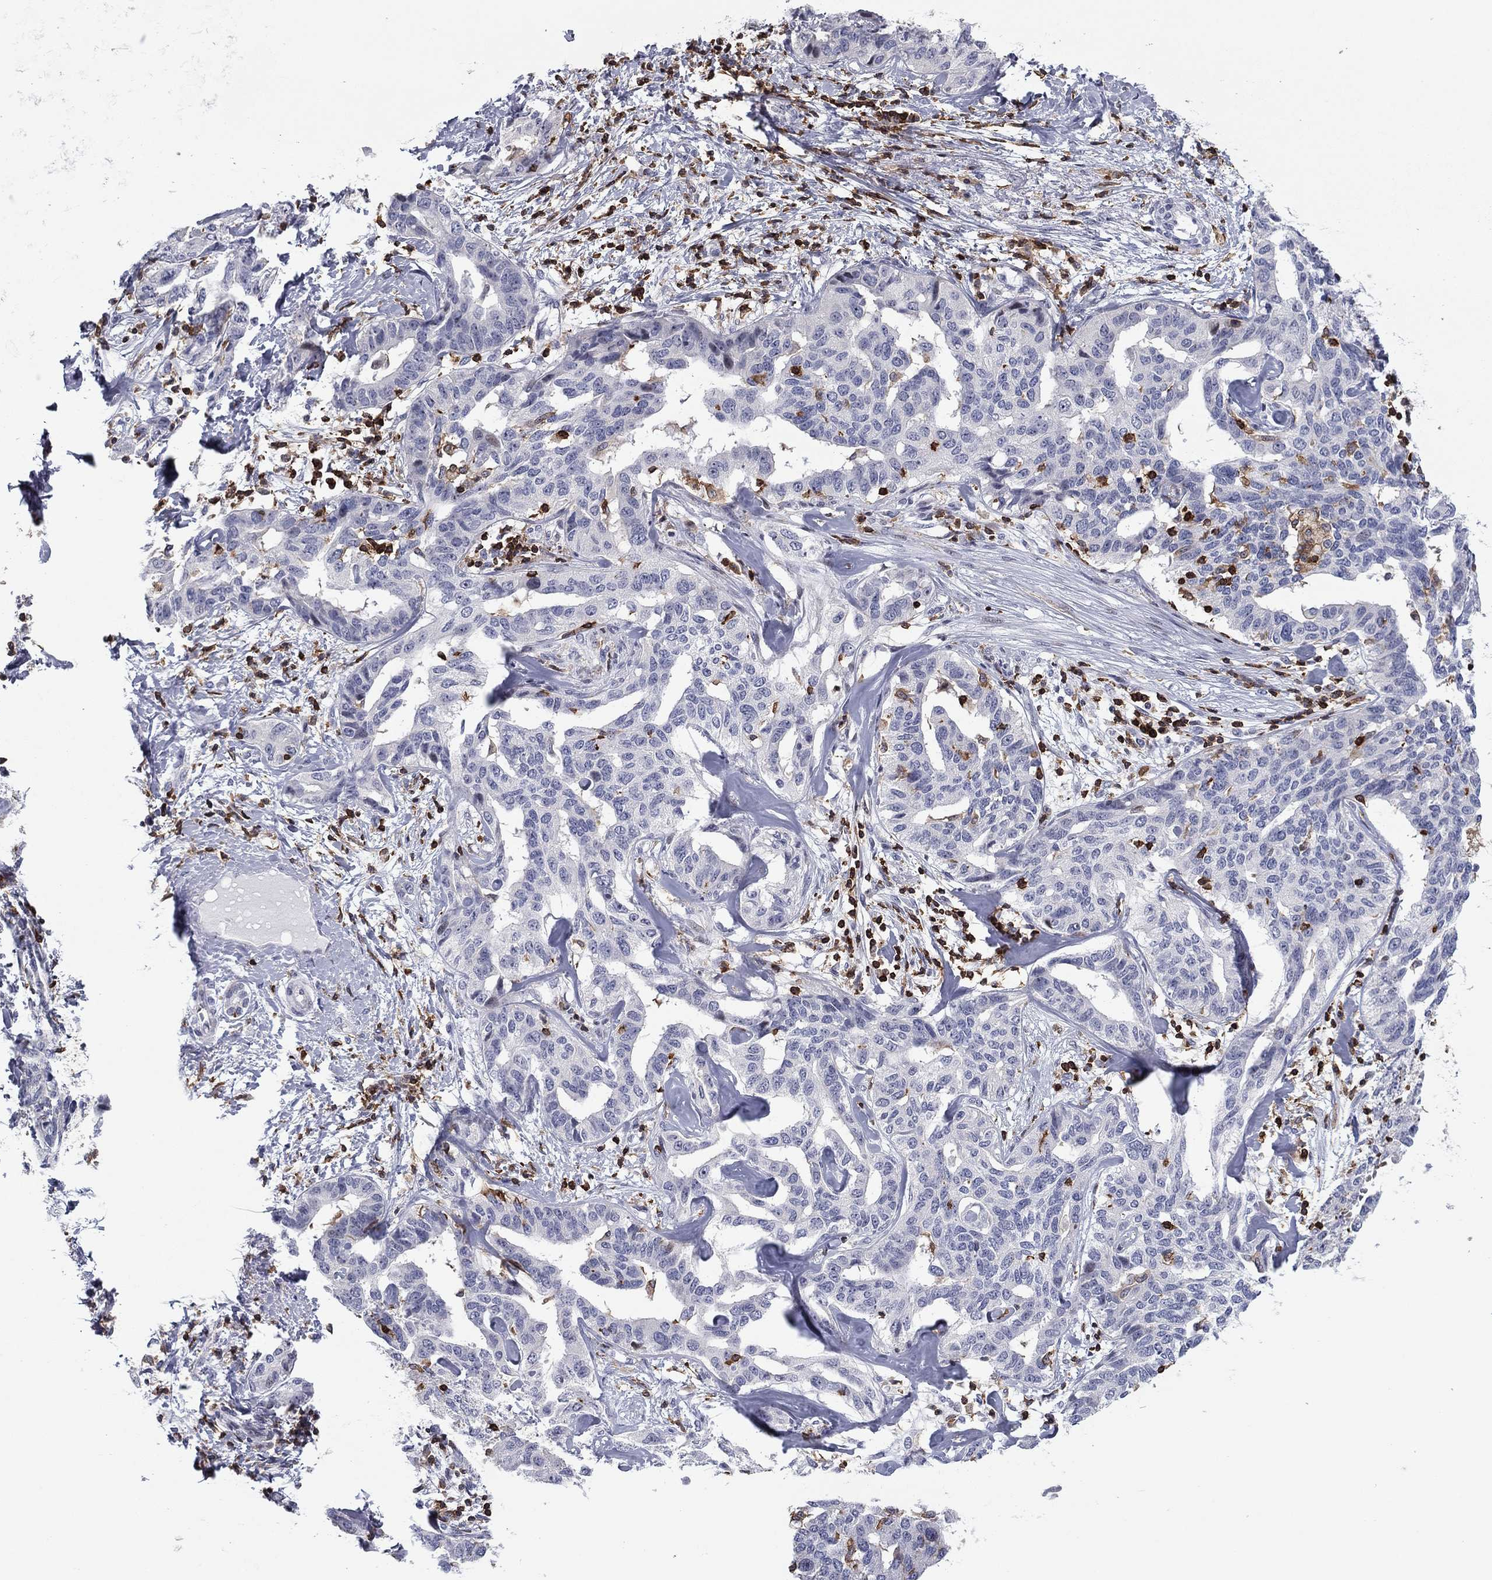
{"staining": {"intensity": "negative", "quantity": "none", "location": "none"}, "tissue": "liver cancer", "cell_type": "Tumor cells", "image_type": "cancer", "snomed": [{"axis": "morphology", "description": "Cholangiocarcinoma"}, {"axis": "topography", "description": "Liver"}], "caption": "Immunohistochemistry image of neoplastic tissue: cholangiocarcinoma (liver) stained with DAB (3,3'-diaminobenzidine) exhibits no significant protein staining in tumor cells.", "gene": "ARHGAP27", "patient": {"sex": "male", "age": 59}}